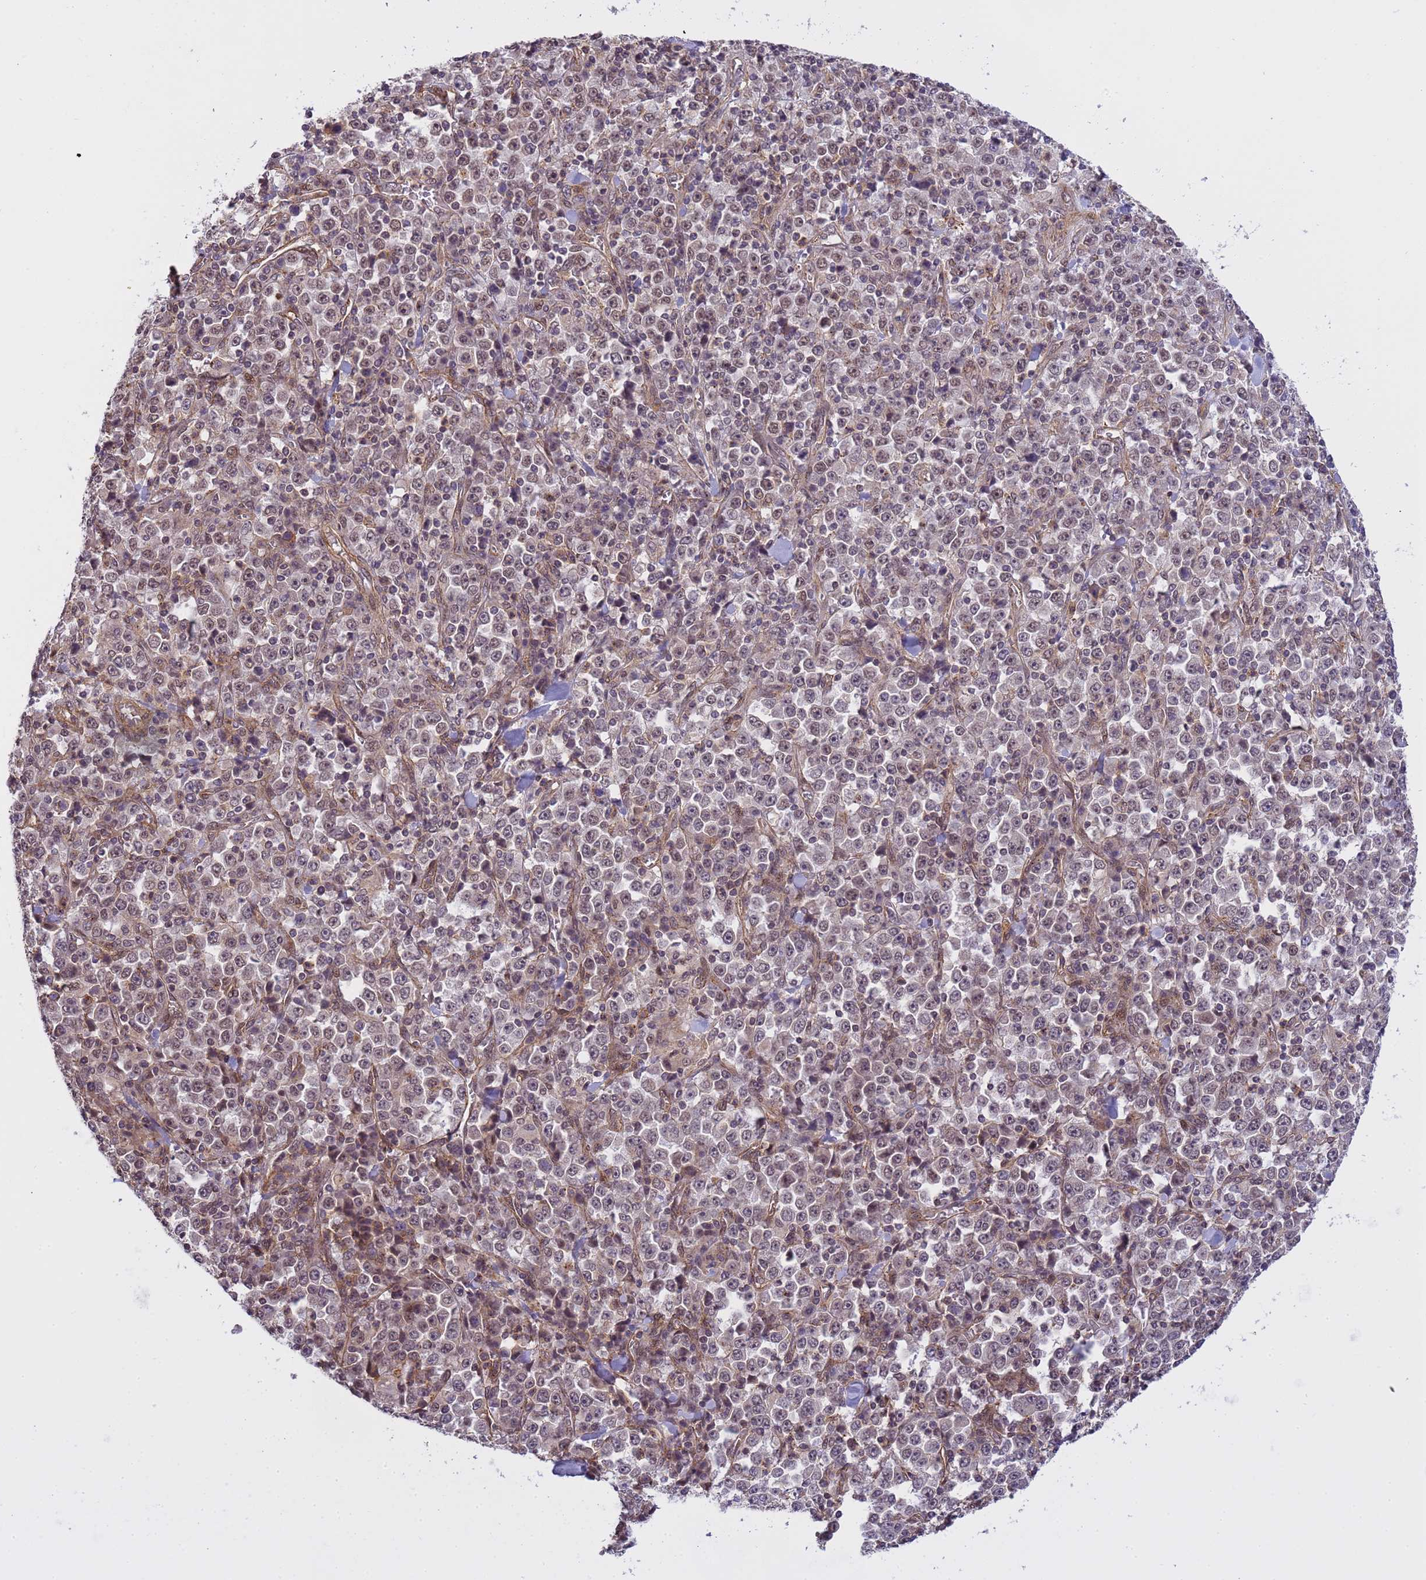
{"staining": {"intensity": "moderate", "quantity": "25%-75%", "location": "nuclear"}, "tissue": "stomach cancer", "cell_type": "Tumor cells", "image_type": "cancer", "snomed": [{"axis": "morphology", "description": "Normal tissue, NOS"}, {"axis": "morphology", "description": "Adenocarcinoma, NOS"}, {"axis": "topography", "description": "Stomach, upper"}, {"axis": "topography", "description": "Stomach"}], "caption": "Immunohistochemical staining of stomach cancer (adenocarcinoma) displays medium levels of moderate nuclear positivity in approximately 25%-75% of tumor cells.", "gene": "EMC2", "patient": {"sex": "male", "age": 59}}